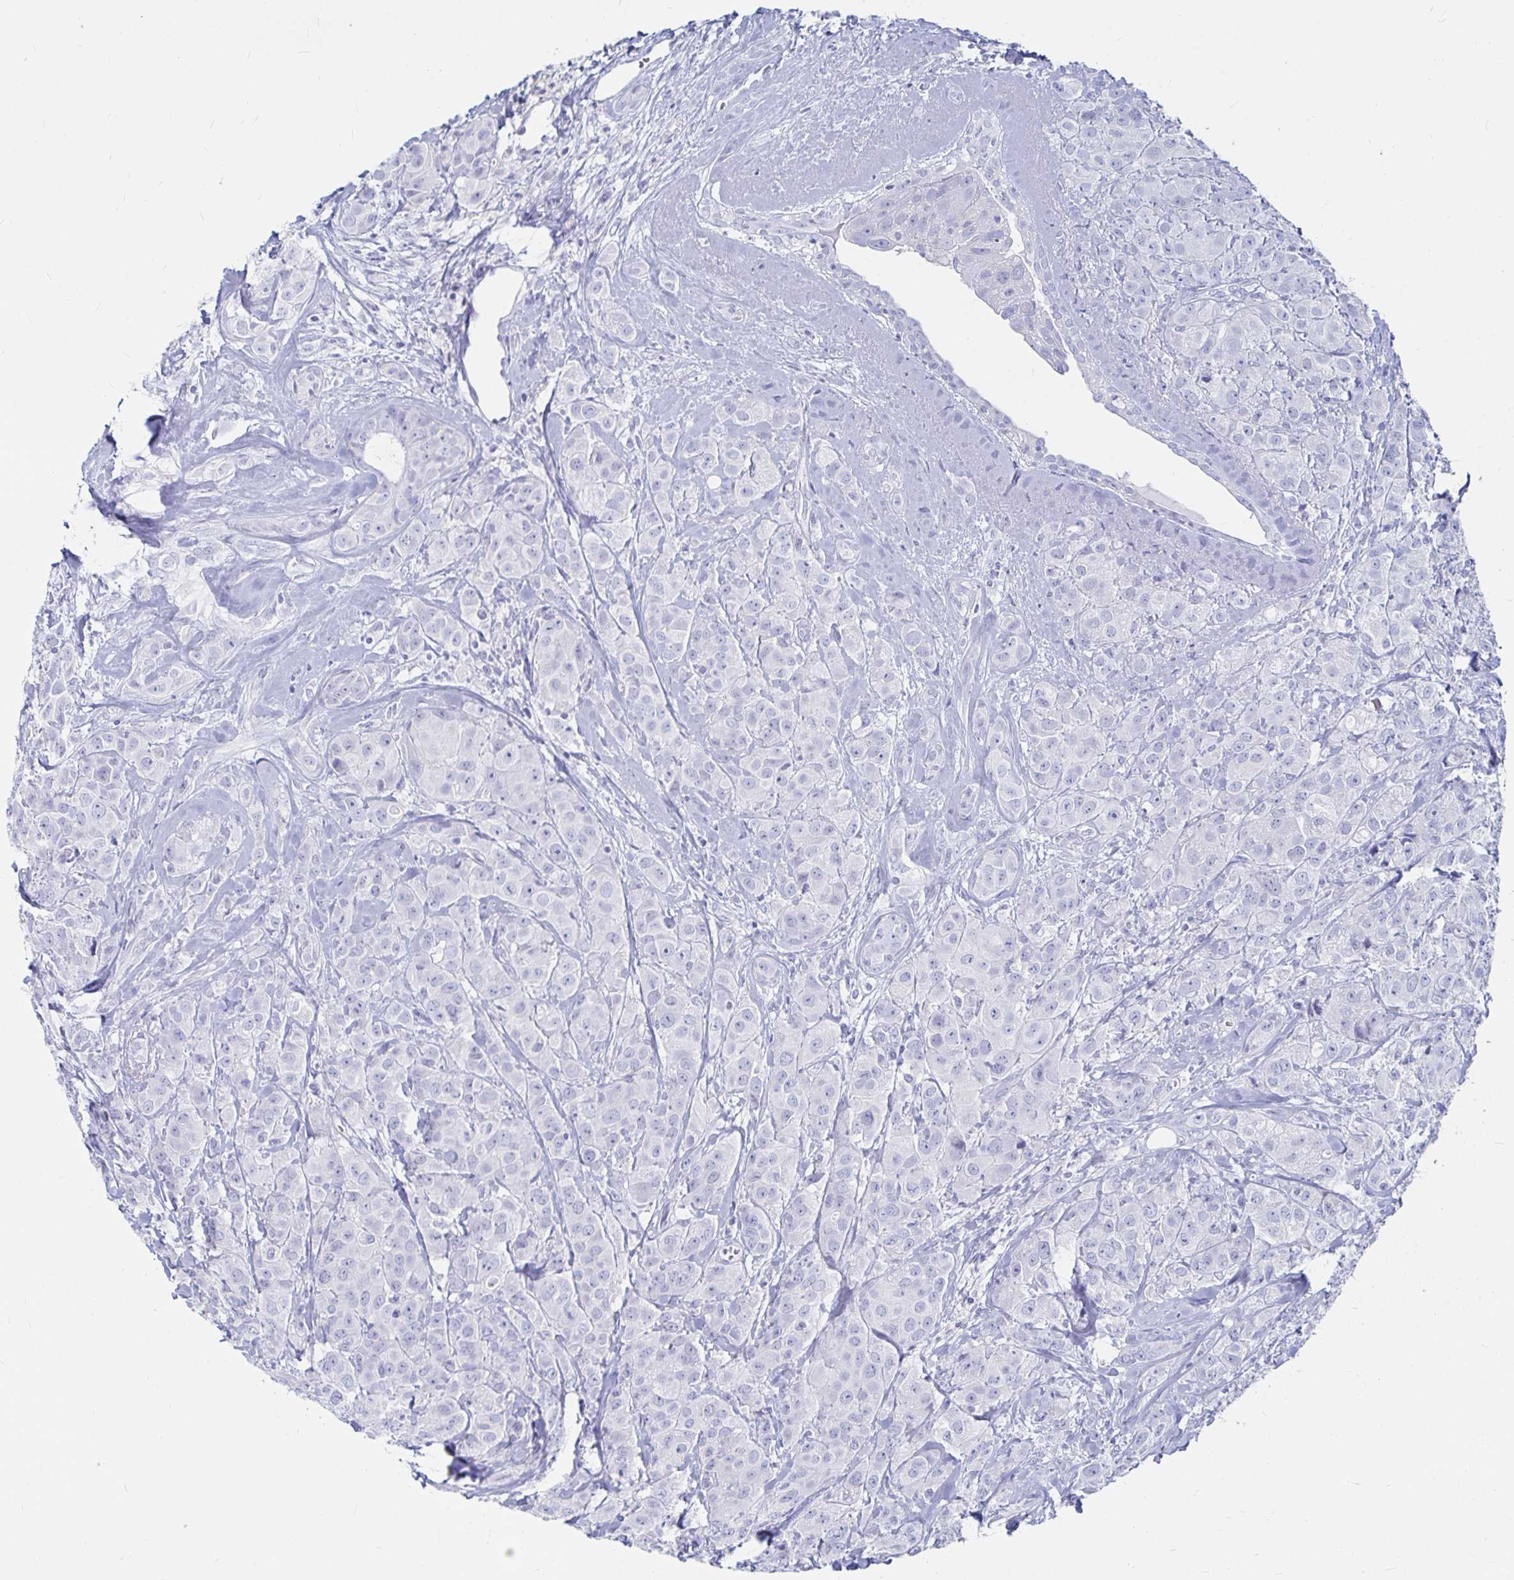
{"staining": {"intensity": "negative", "quantity": "none", "location": "none"}, "tissue": "breast cancer", "cell_type": "Tumor cells", "image_type": "cancer", "snomed": [{"axis": "morphology", "description": "Normal tissue, NOS"}, {"axis": "morphology", "description": "Duct carcinoma"}, {"axis": "topography", "description": "Breast"}], "caption": "Breast cancer (intraductal carcinoma) was stained to show a protein in brown. There is no significant positivity in tumor cells. The staining was performed using DAB to visualize the protein expression in brown, while the nuclei were stained in blue with hematoxylin (Magnification: 20x).", "gene": "CA9", "patient": {"sex": "female", "age": 43}}